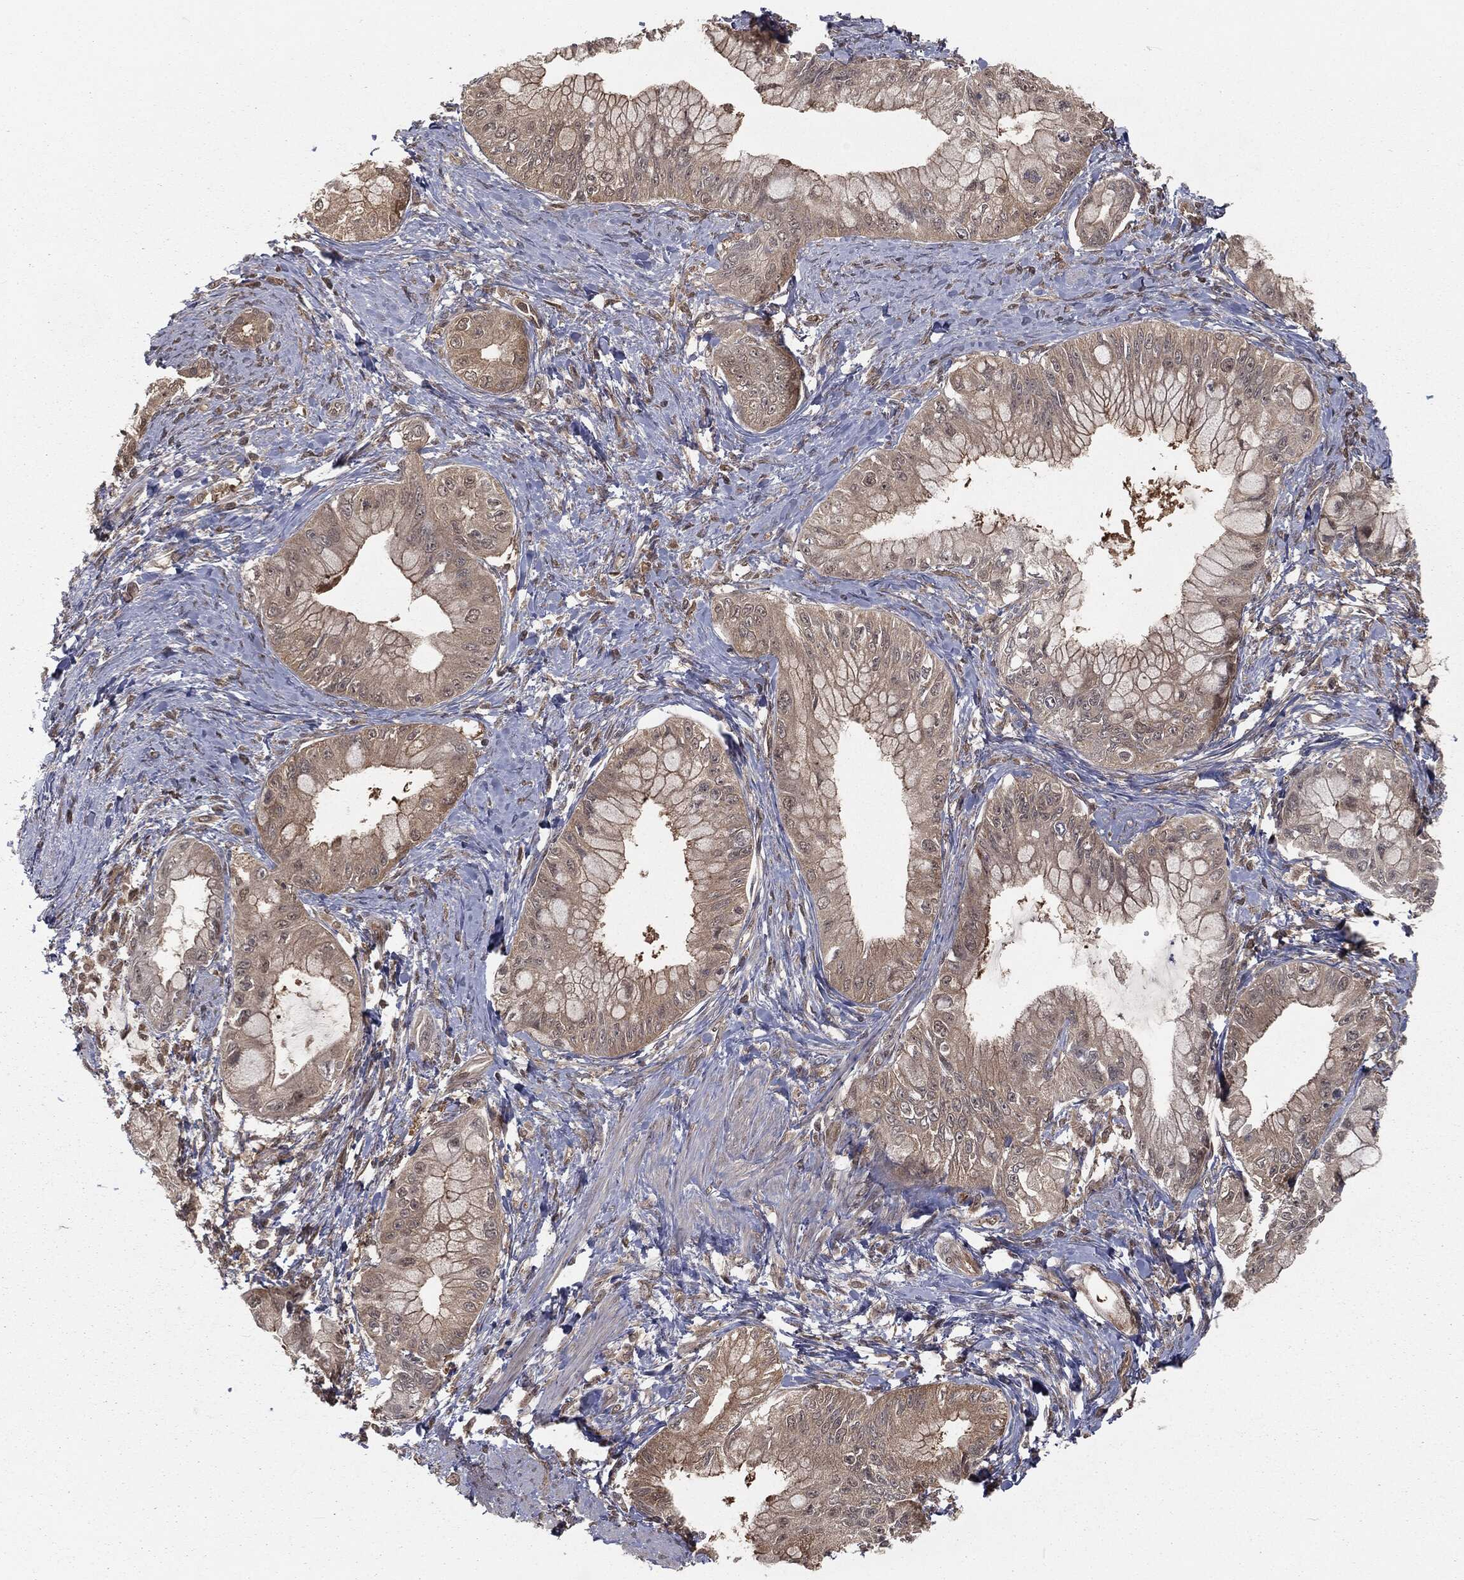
{"staining": {"intensity": "weak", "quantity": "25%-75%", "location": "cytoplasmic/membranous"}, "tissue": "pancreatic cancer", "cell_type": "Tumor cells", "image_type": "cancer", "snomed": [{"axis": "morphology", "description": "Adenocarcinoma, NOS"}, {"axis": "topography", "description": "Pancreas"}], "caption": "Adenocarcinoma (pancreatic) stained with DAB (3,3'-diaminobenzidine) immunohistochemistry demonstrates low levels of weak cytoplasmic/membranous staining in approximately 25%-75% of tumor cells. (DAB (3,3'-diaminobenzidine) IHC, brown staining for protein, blue staining for nuclei).", "gene": "FBXO7", "patient": {"sex": "male", "age": 48}}